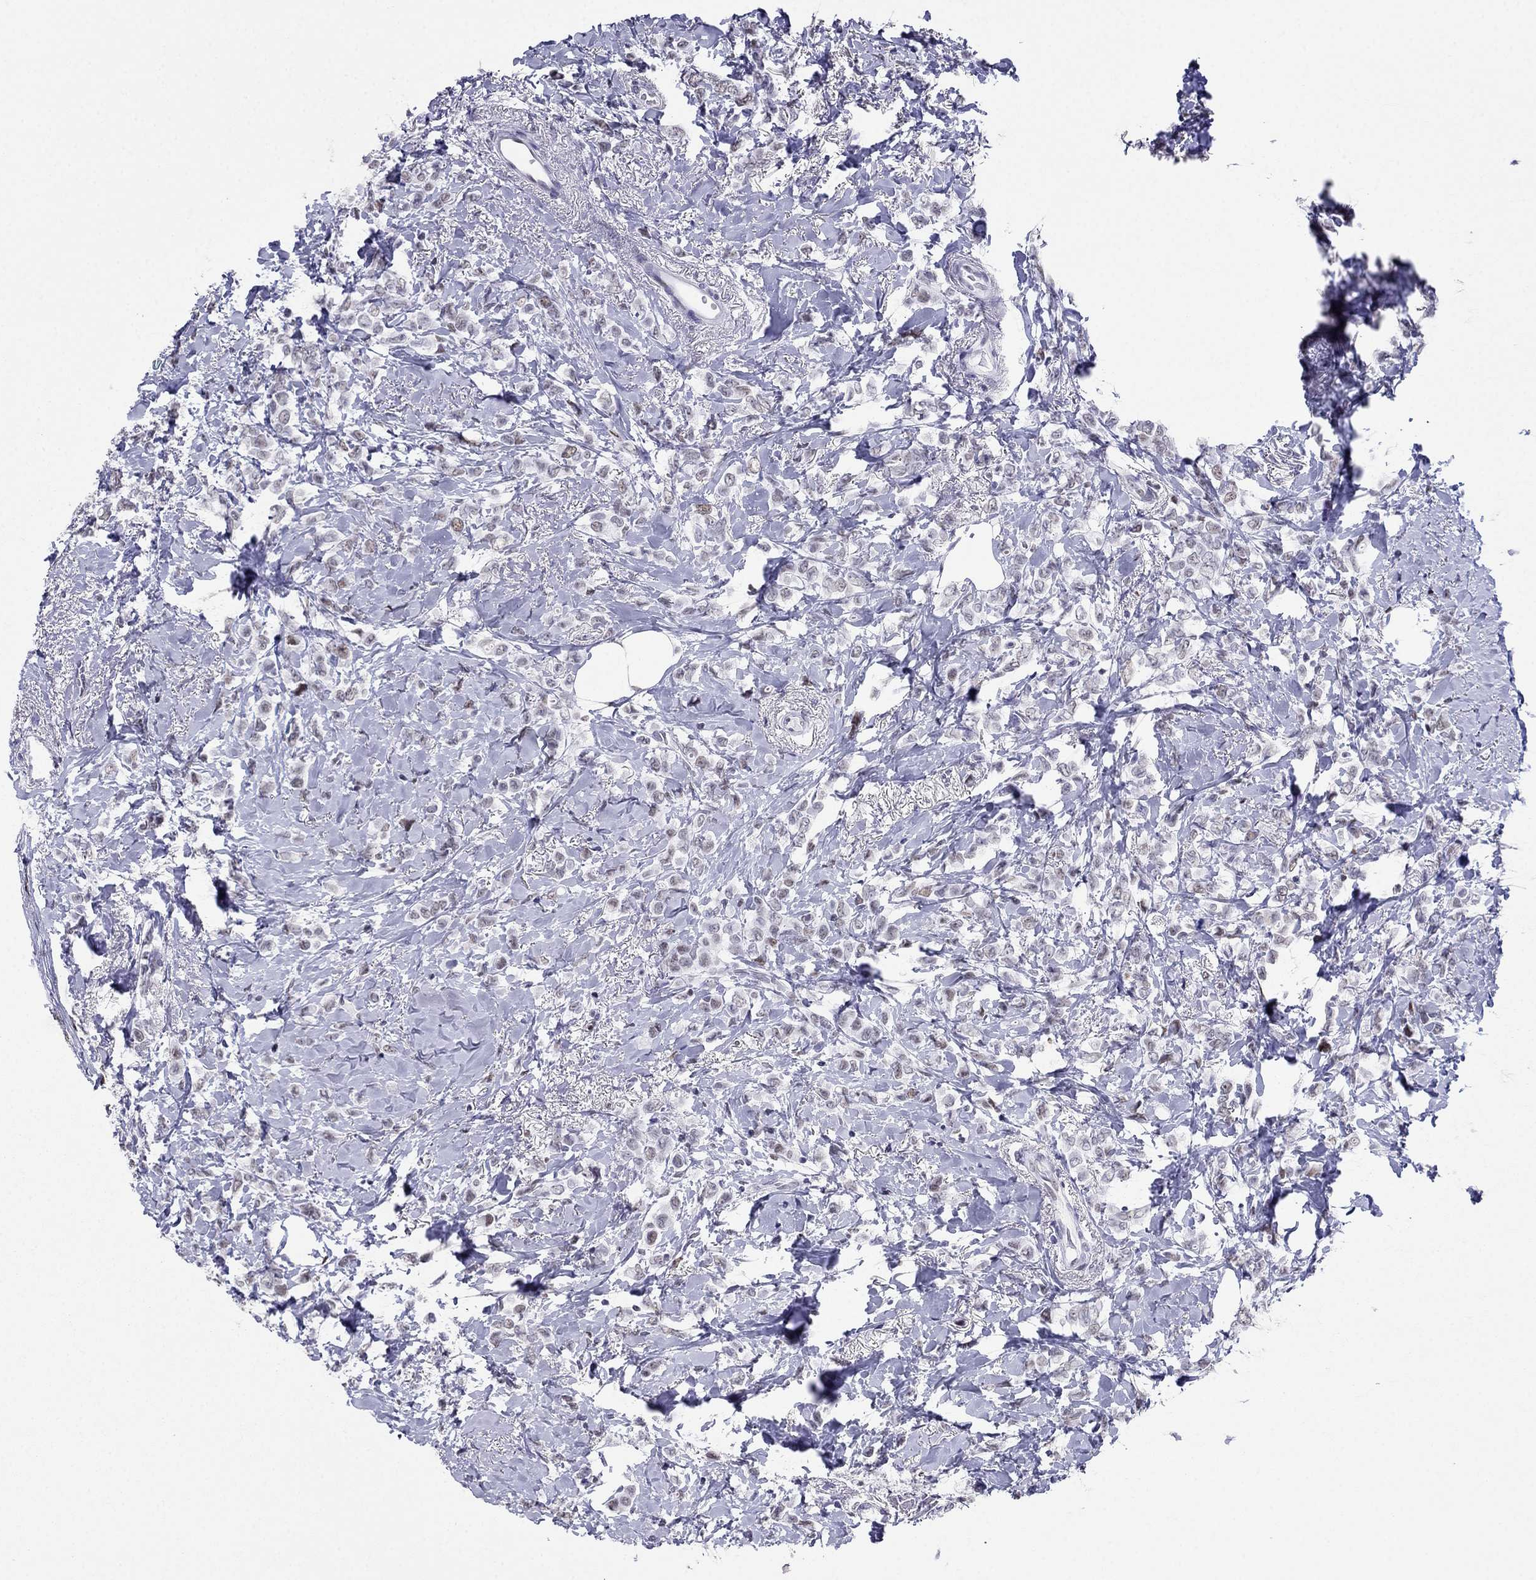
{"staining": {"intensity": "weak", "quantity": "25%-75%", "location": "nuclear"}, "tissue": "breast cancer", "cell_type": "Tumor cells", "image_type": "cancer", "snomed": [{"axis": "morphology", "description": "Lobular carcinoma"}, {"axis": "topography", "description": "Breast"}], "caption": "Breast lobular carcinoma was stained to show a protein in brown. There is low levels of weak nuclear expression in about 25%-75% of tumor cells.", "gene": "PPM1G", "patient": {"sex": "female", "age": 66}}